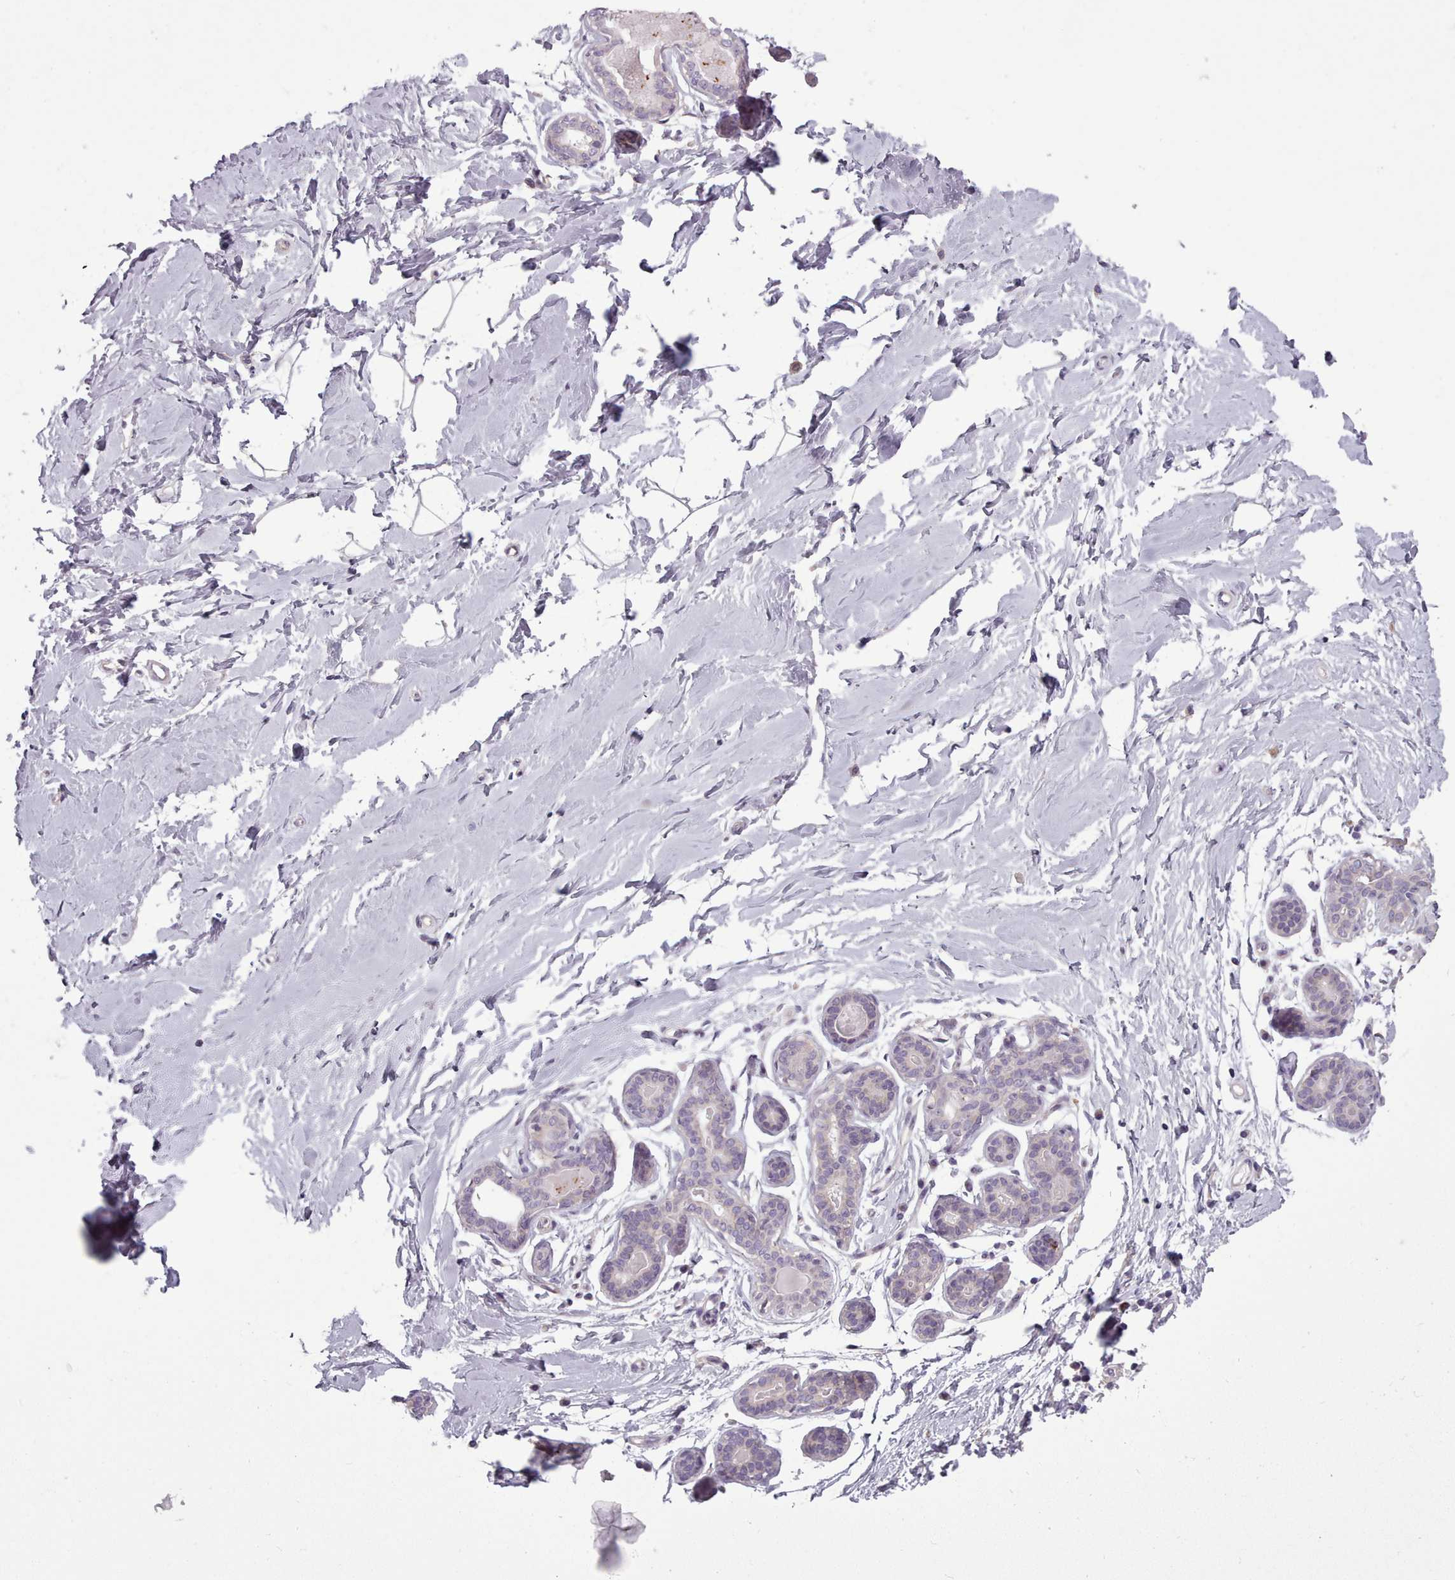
{"staining": {"intensity": "negative", "quantity": "none", "location": "none"}, "tissue": "breast", "cell_type": "Adipocytes", "image_type": "normal", "snomed": [{"axis": "morphology", "description": "Normal tissue, NOS"}, {"axis": "topography", "description": "Breast"}], "caption": "Immunohistochemical staining of unremarkable human breast exhibits no significant positivity in adipocytes.", "gene": "LAPTM5", "patient": {"sex": "female", "age": 23}}